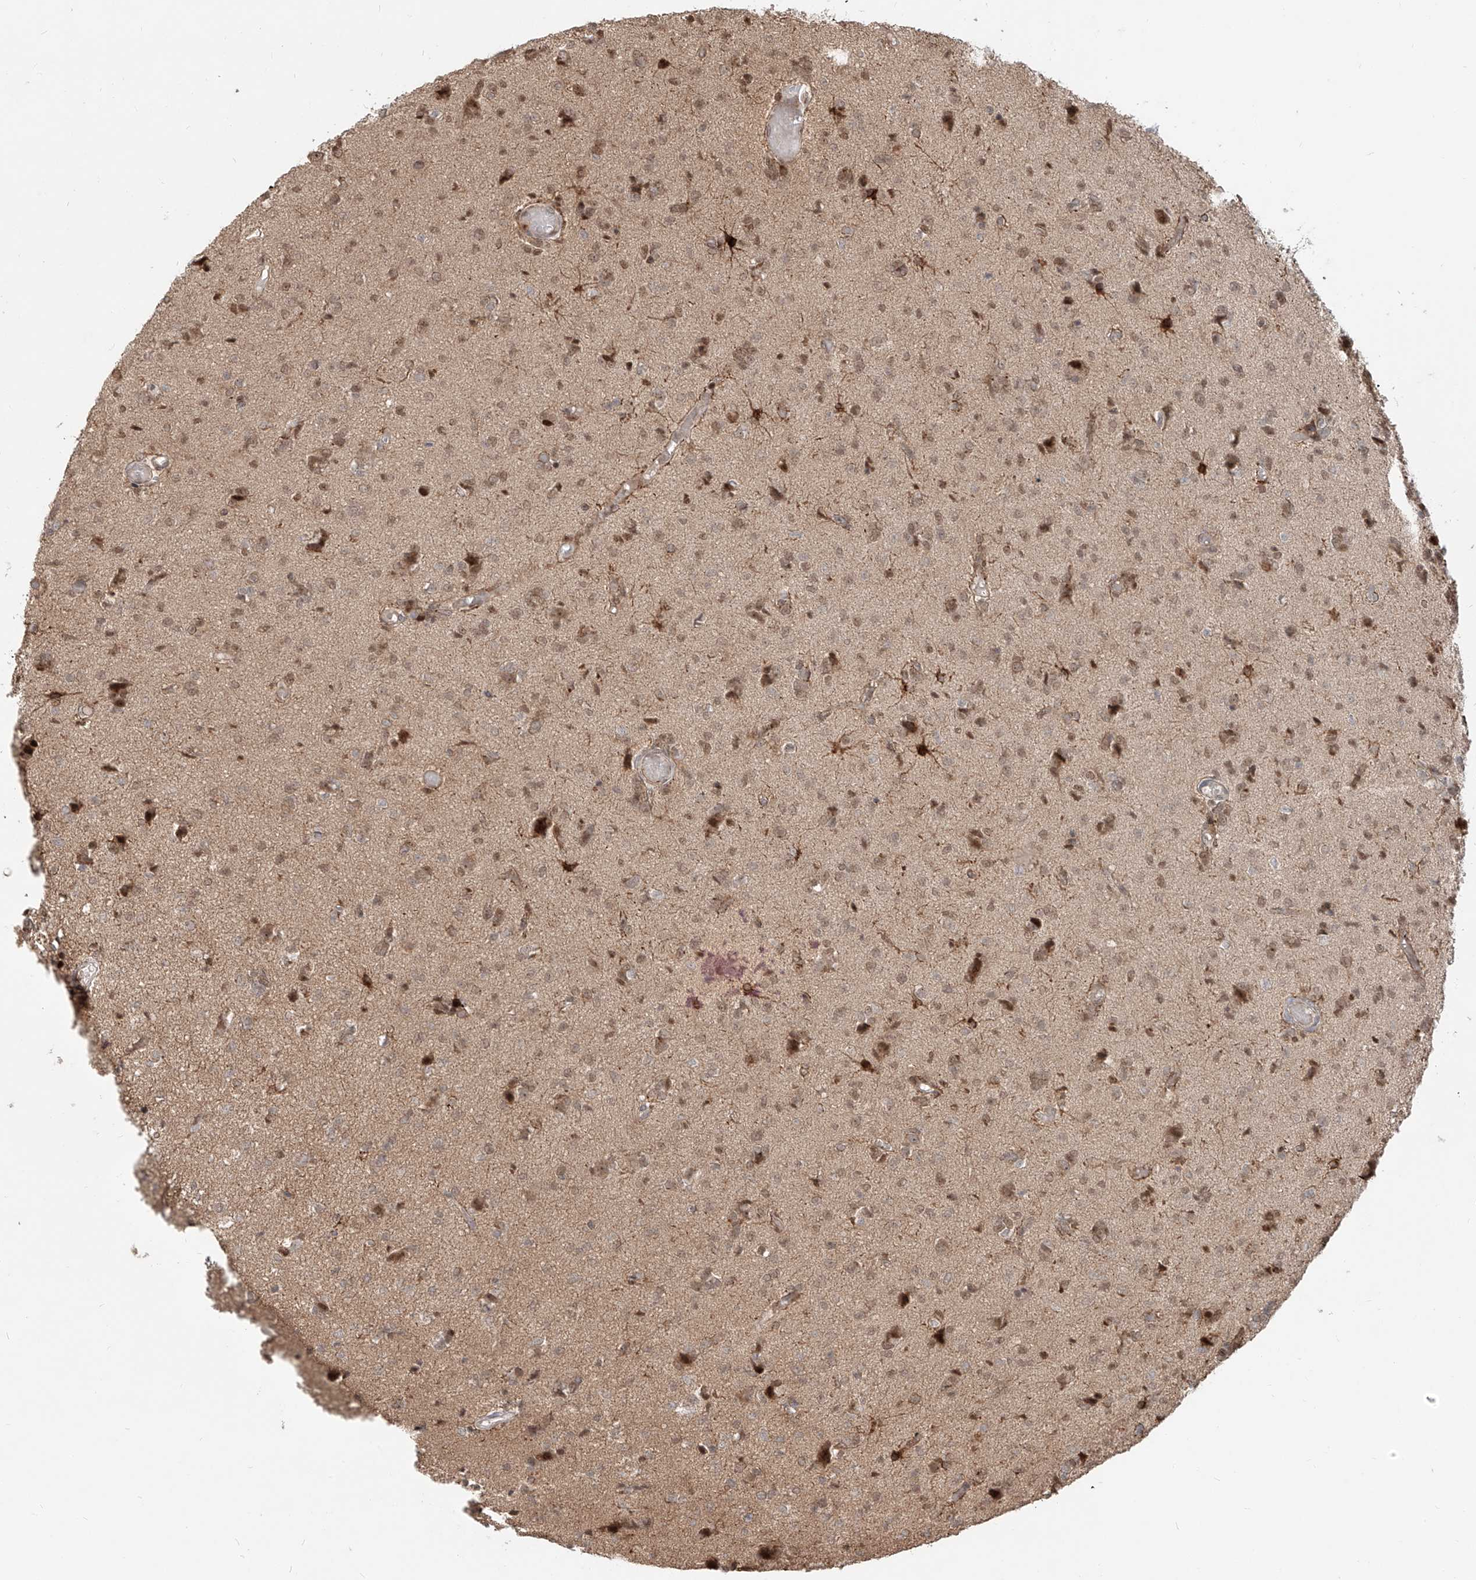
{"staining": {"intensity": "moderate", "quantity": ">75%", "location": "nuclear"}, "tissue": "glioma", "cell_type": "Tumor cells", "image_type": "cancer", "snomed": [{"axis": "morphology", "description": "Glioma, malignant, High grade"}, {"axis": "topography", "description": "Brain"}], "caption": "Protein staining displays moderate nuclear positivity in about >75% of tumor cells in glioma.", "gene": "ZNF710", "patient": {"sex": "female", "age": 59}}